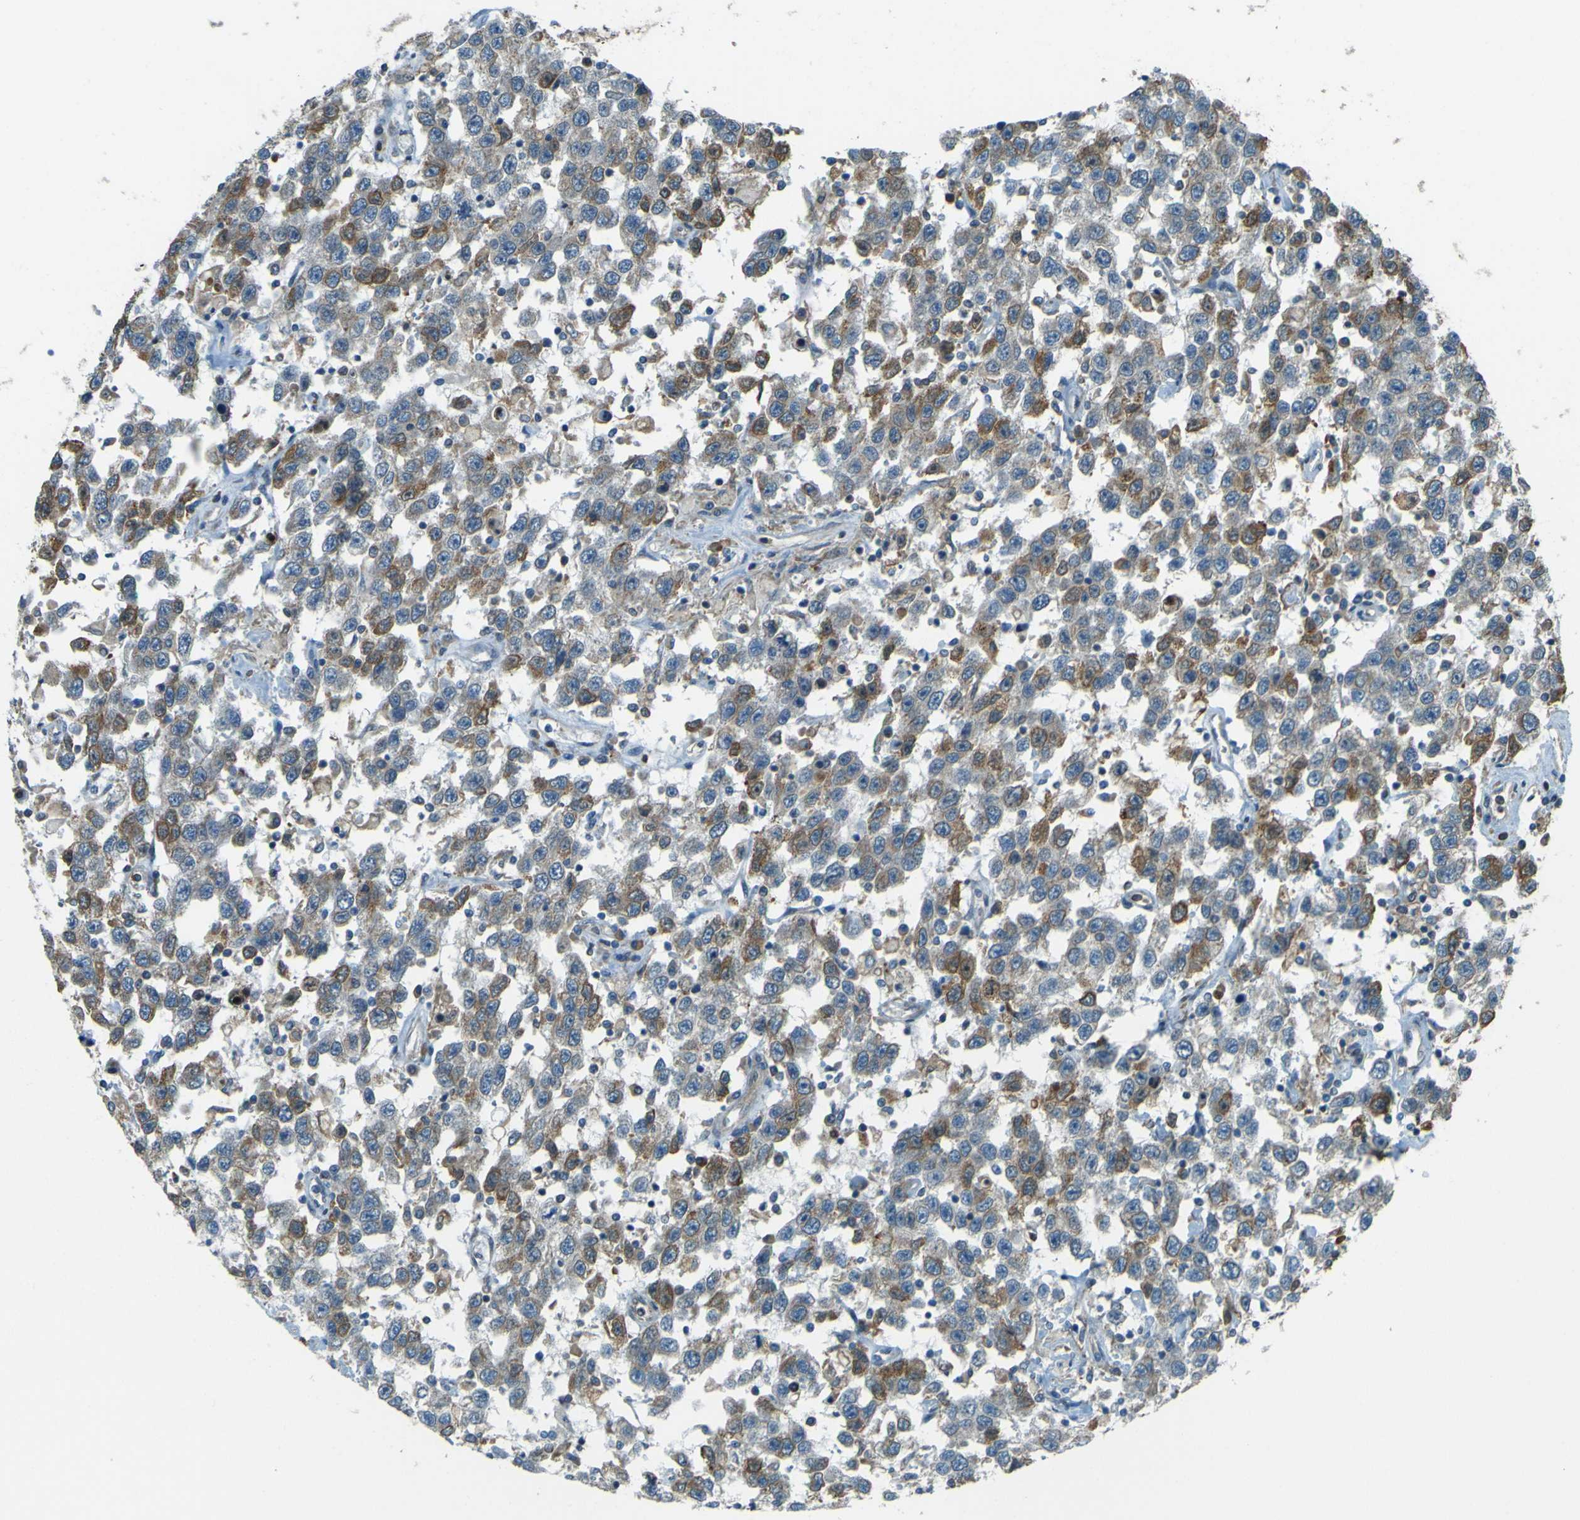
{"staining": {"intensity": "moderate", "quantity": "<25%", "location": "cytoplasmic/membranous"}, "tissue": "testis cancer", "cell_type": "Tumor cells", "image_type": "cancer", "snomed": [{"axis": "morphology", "description": "Seminoma, NOS"}, {"axis": "topography", "description": "Testis"}], "caption": "High-power microscopy captured an IHC photomicrograph of testis cancer (seminoma), revealing moderate cytoplasmic/membranous staining in about <25% of tumor cells.", "gene": "LPCAT1", "patient": {"sex": "male", "age": 41}}